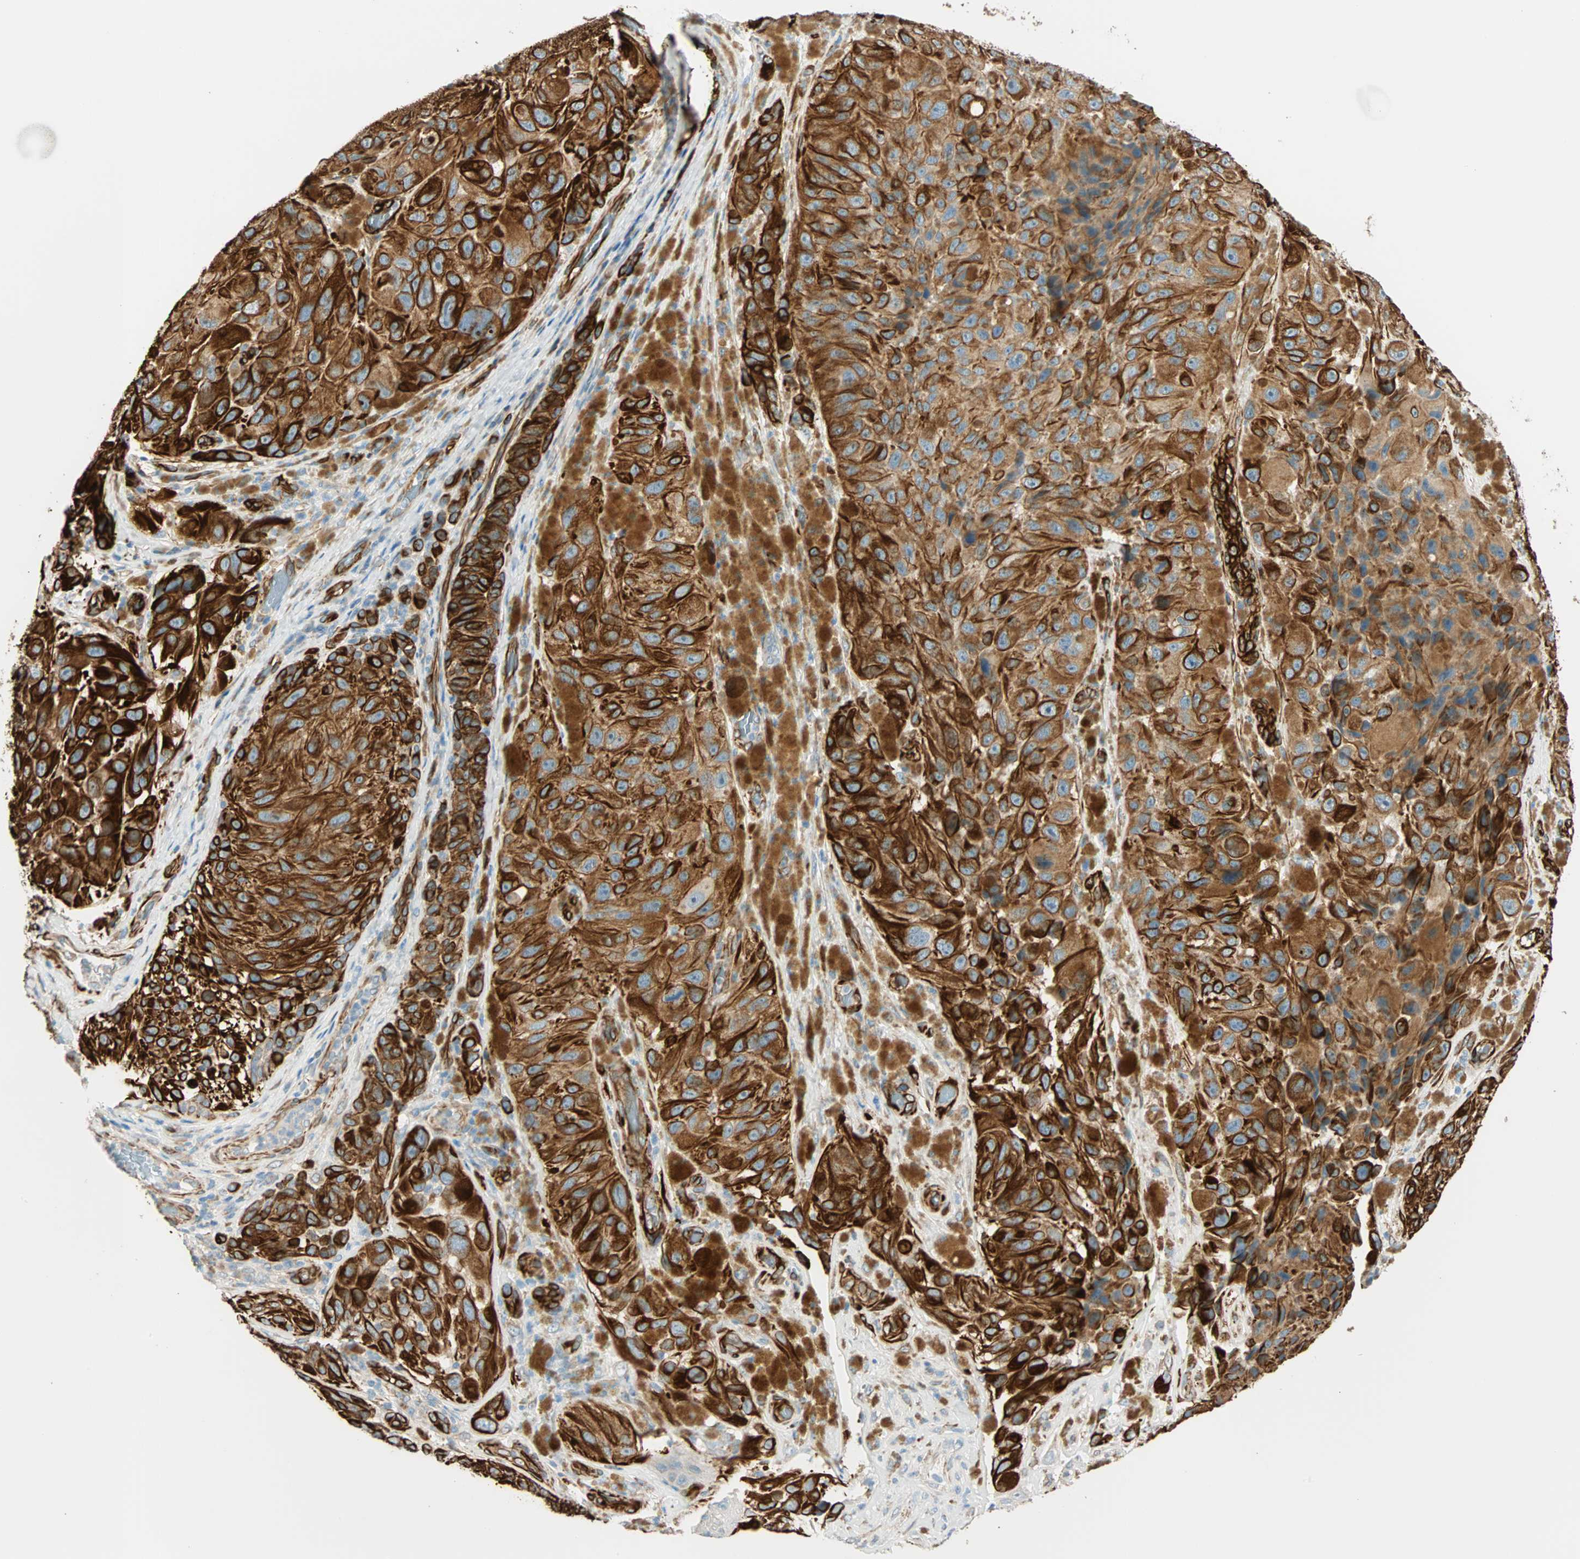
{"staining": {"intensity": "strong", "quantity": ">75%", "location": "cytoplasmic/membranous"}, "tissue": "melanoma", "cell_type": "Tumor cells", "image_type": "cancer", "snomed": [{"axis": "morphology", "description": "Malignant melanoma, NOS"}, {"axis": "topography", "description": "Skin"}], "caption": "A brown stain shows strong cytoplasmic/membranous positivity of a protein in human melanoma tumor cells.", "gene": "NES", "patient": {"sex": "female", "age": 73}}